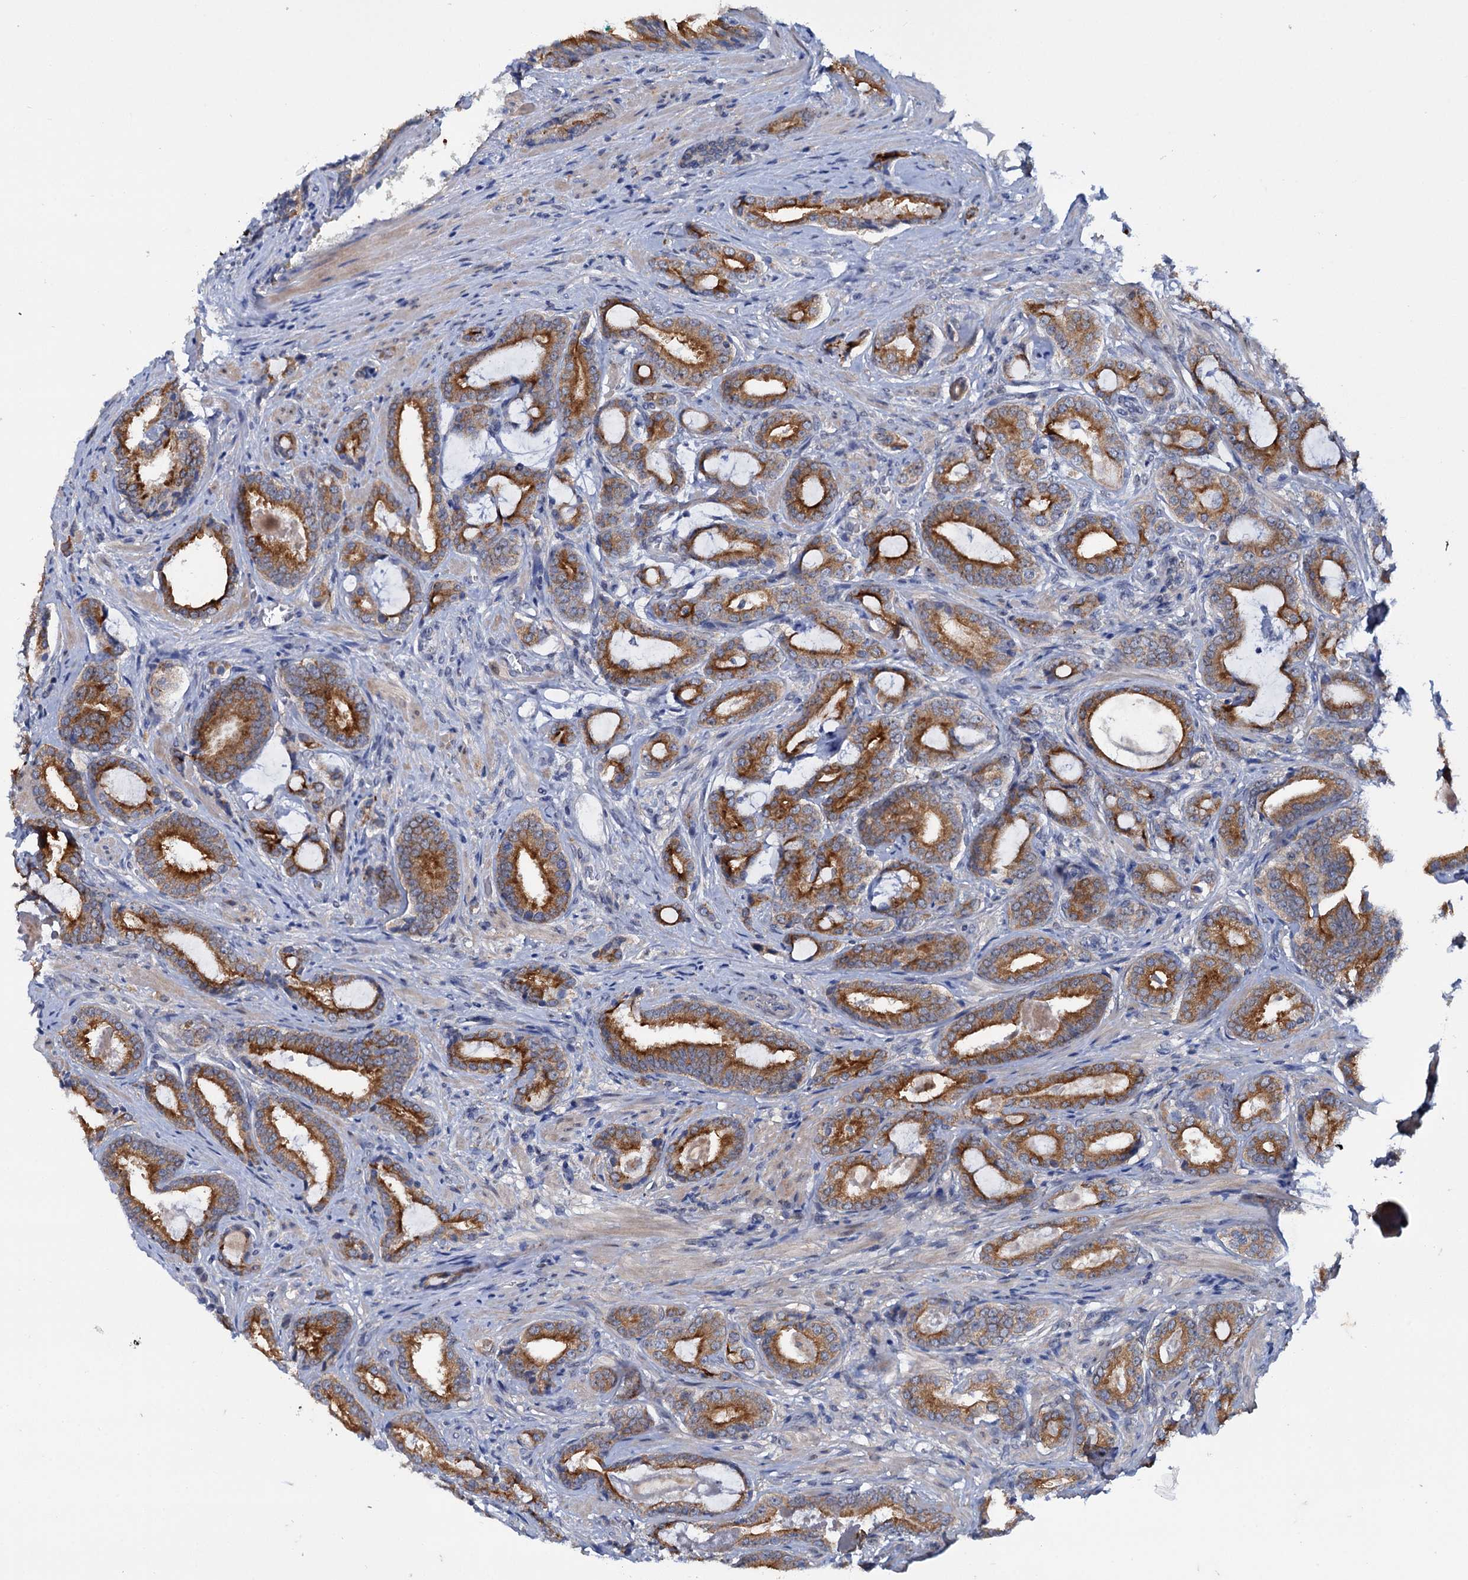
{"staining": {"intensity": "strong", "quantity": "25%-75%", "location": "cytoplasmic/membranous"}, "tissue": "prostate cancer", "cell_type": "Tumor cells", "image_type": "cancer", "snomed": [{"axis": "morphology", "description": "Adenocarcinoma, High grade"}, {"axis": "topography", "description": "Prostate"}], "caption": "Protein staining of prostate high-grade adenocarcinoma tissue reveals strong cytoplasmic/membranous expression in about 25%-75% of tumor cells.", "gene": "MID1IP1", "patient": {"sex": "male", "age": 60}}